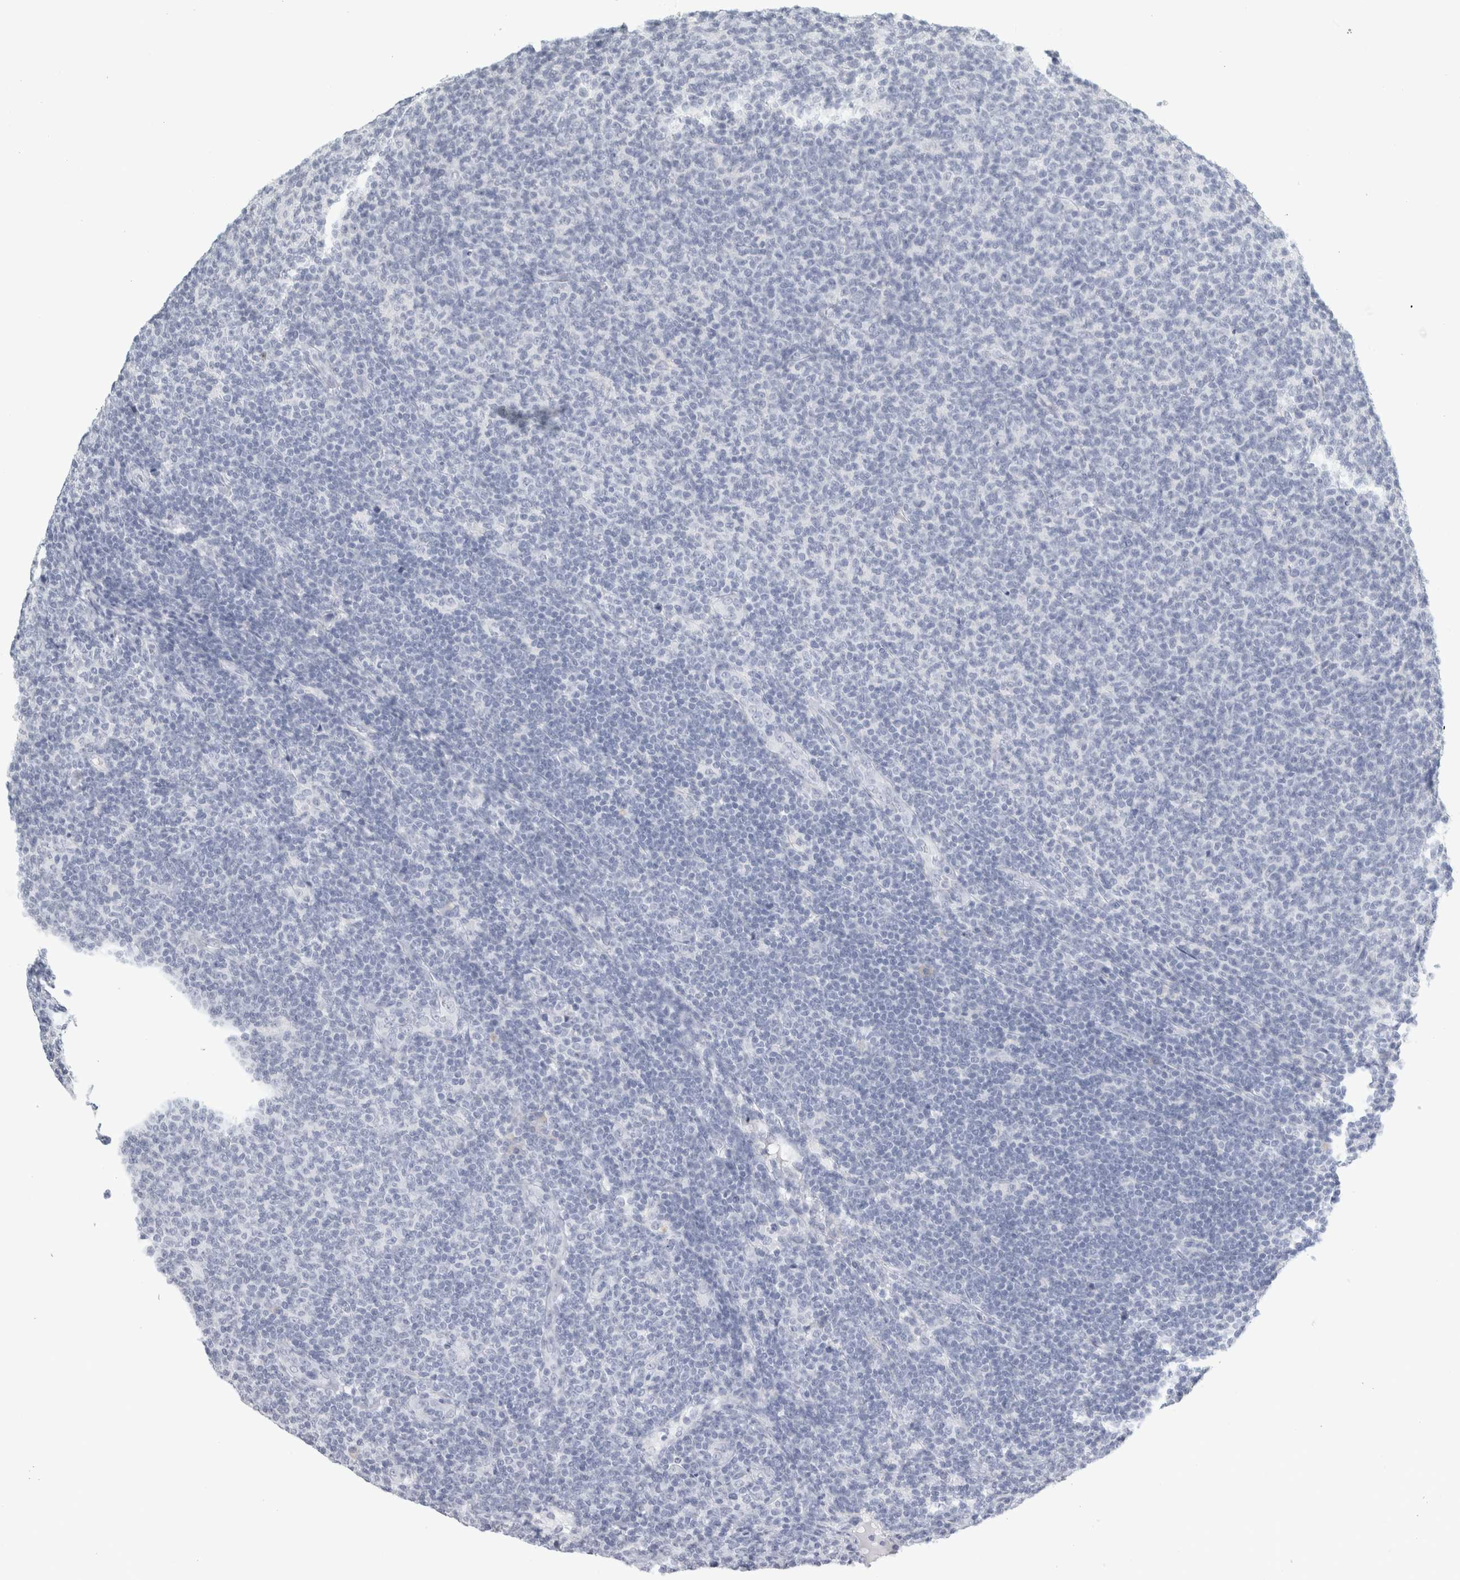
{"staining": {"intensity": "negative", "quantity": "none", "location": "none"}, "tissue": "lymphoma", "cell_type": "Tumor cells", "image_type": "cancer", "snomed": [{"axis": "morphology", "description": "Malignant lymphoma, non-Hodgkin's type, Low grade"}, {"axis": "topography", "description": "Lymph node"}], "caption": "Immunohistochemistry histopathology image of neoplastic tissue: low-grade malignant lymphoma, non-Hodgkin's type stained with DAB (3,3'-diaminobenzidine) reveals no significant protein expression in tumor cells.", "gene": "TSPAN8", "patient": {"sex": "male", "age": 66}}